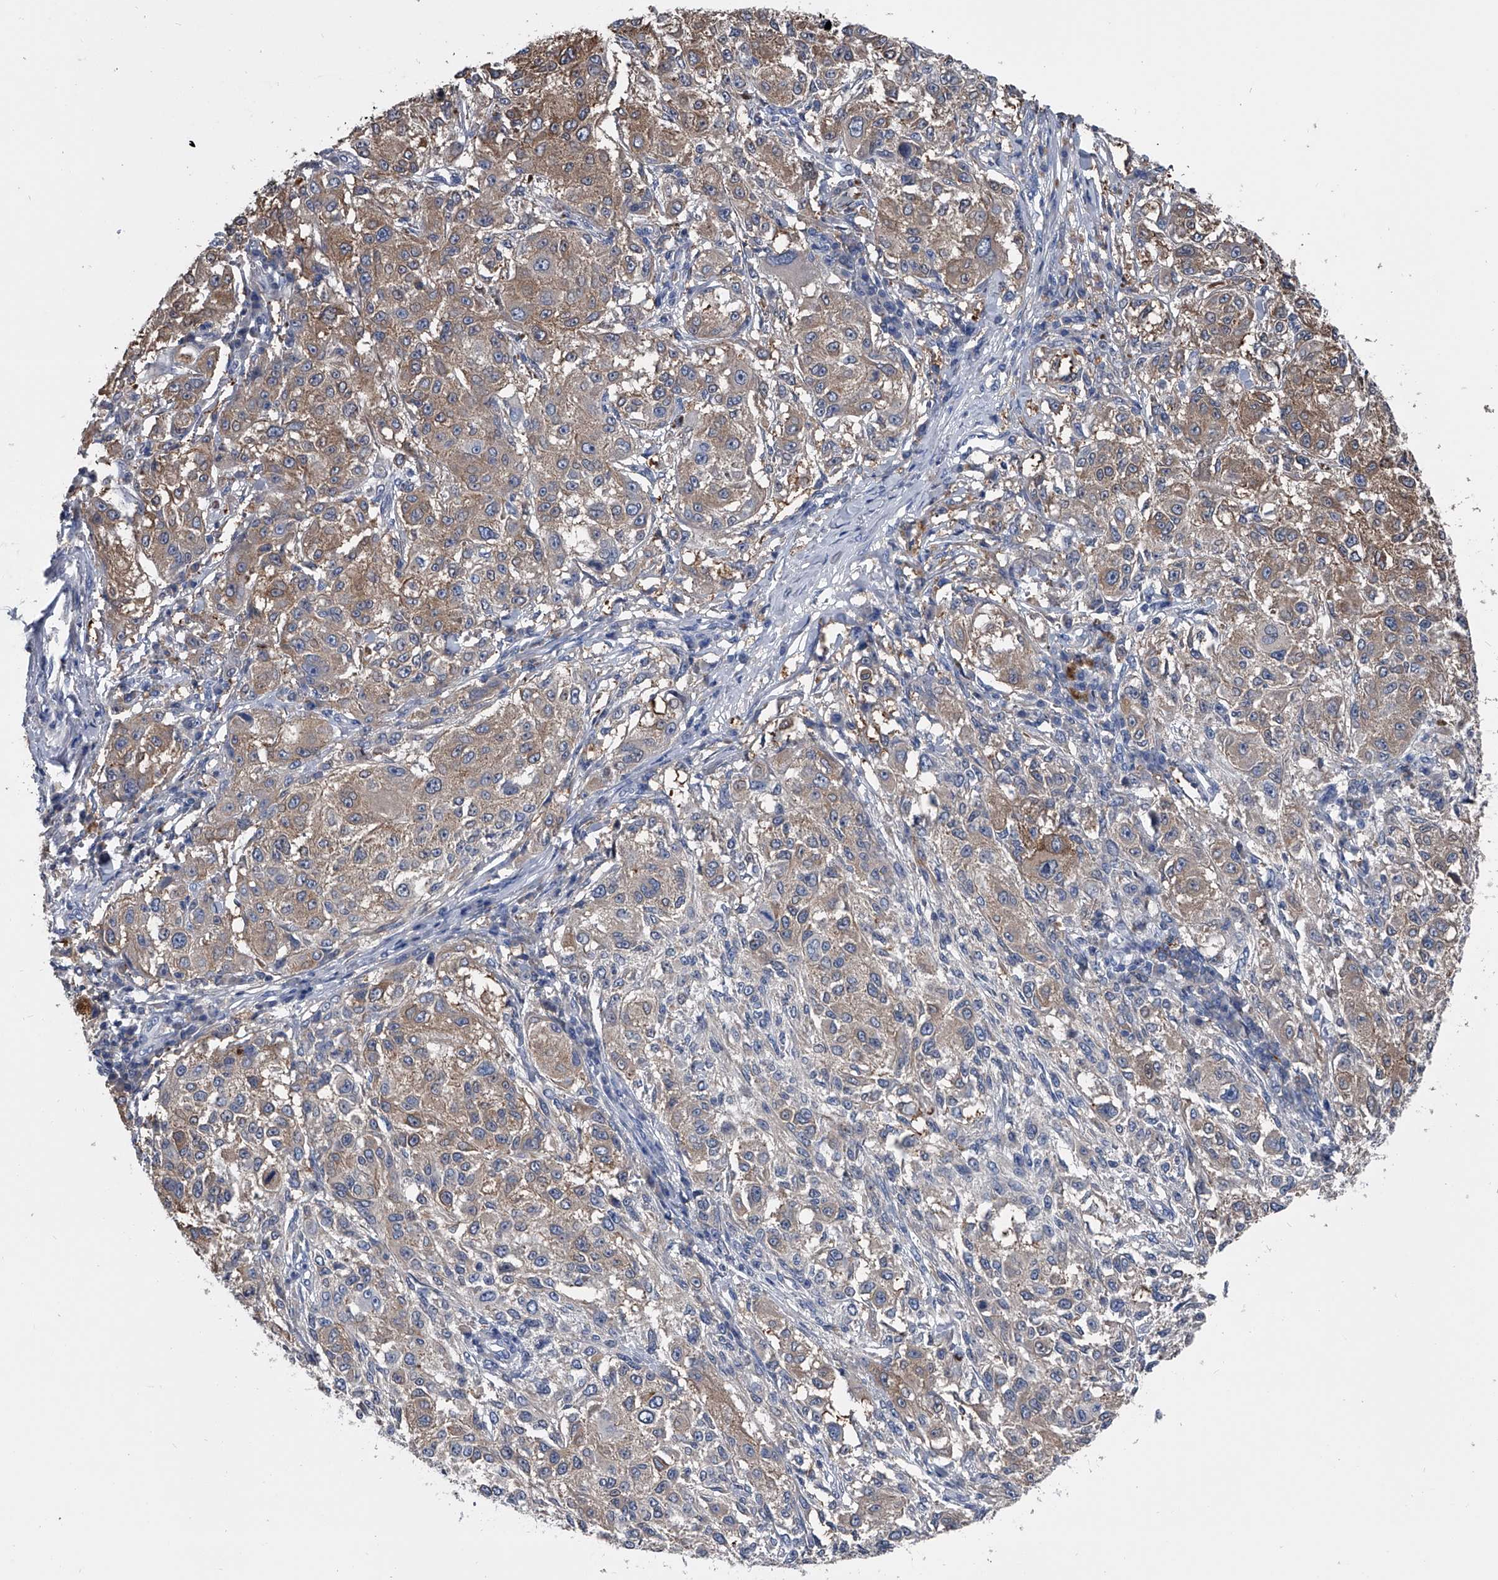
{"staining": {"intensity": "weak", "quantity": ">75%", "location": "cytoplasmic/membranous"}, "tissue": "melanoma", "cell_type": "Tumor cells", "image_type": "cancer", "snomed": [{"axis": "morphology", "description": "Necrosis, NOS"}, {"axis": "morphology", "description": "Malignant melanoma, NOS"}, {"axis": "topography", "description": "Skin"}], "caption": "Human malignant melanoma stained with a brown dye shows weak cytoplasmic/membranous positive expression in about >75% of tumor cells.", "gene": "KIF13A", "patient": {"sex": "female", "age": 87}}